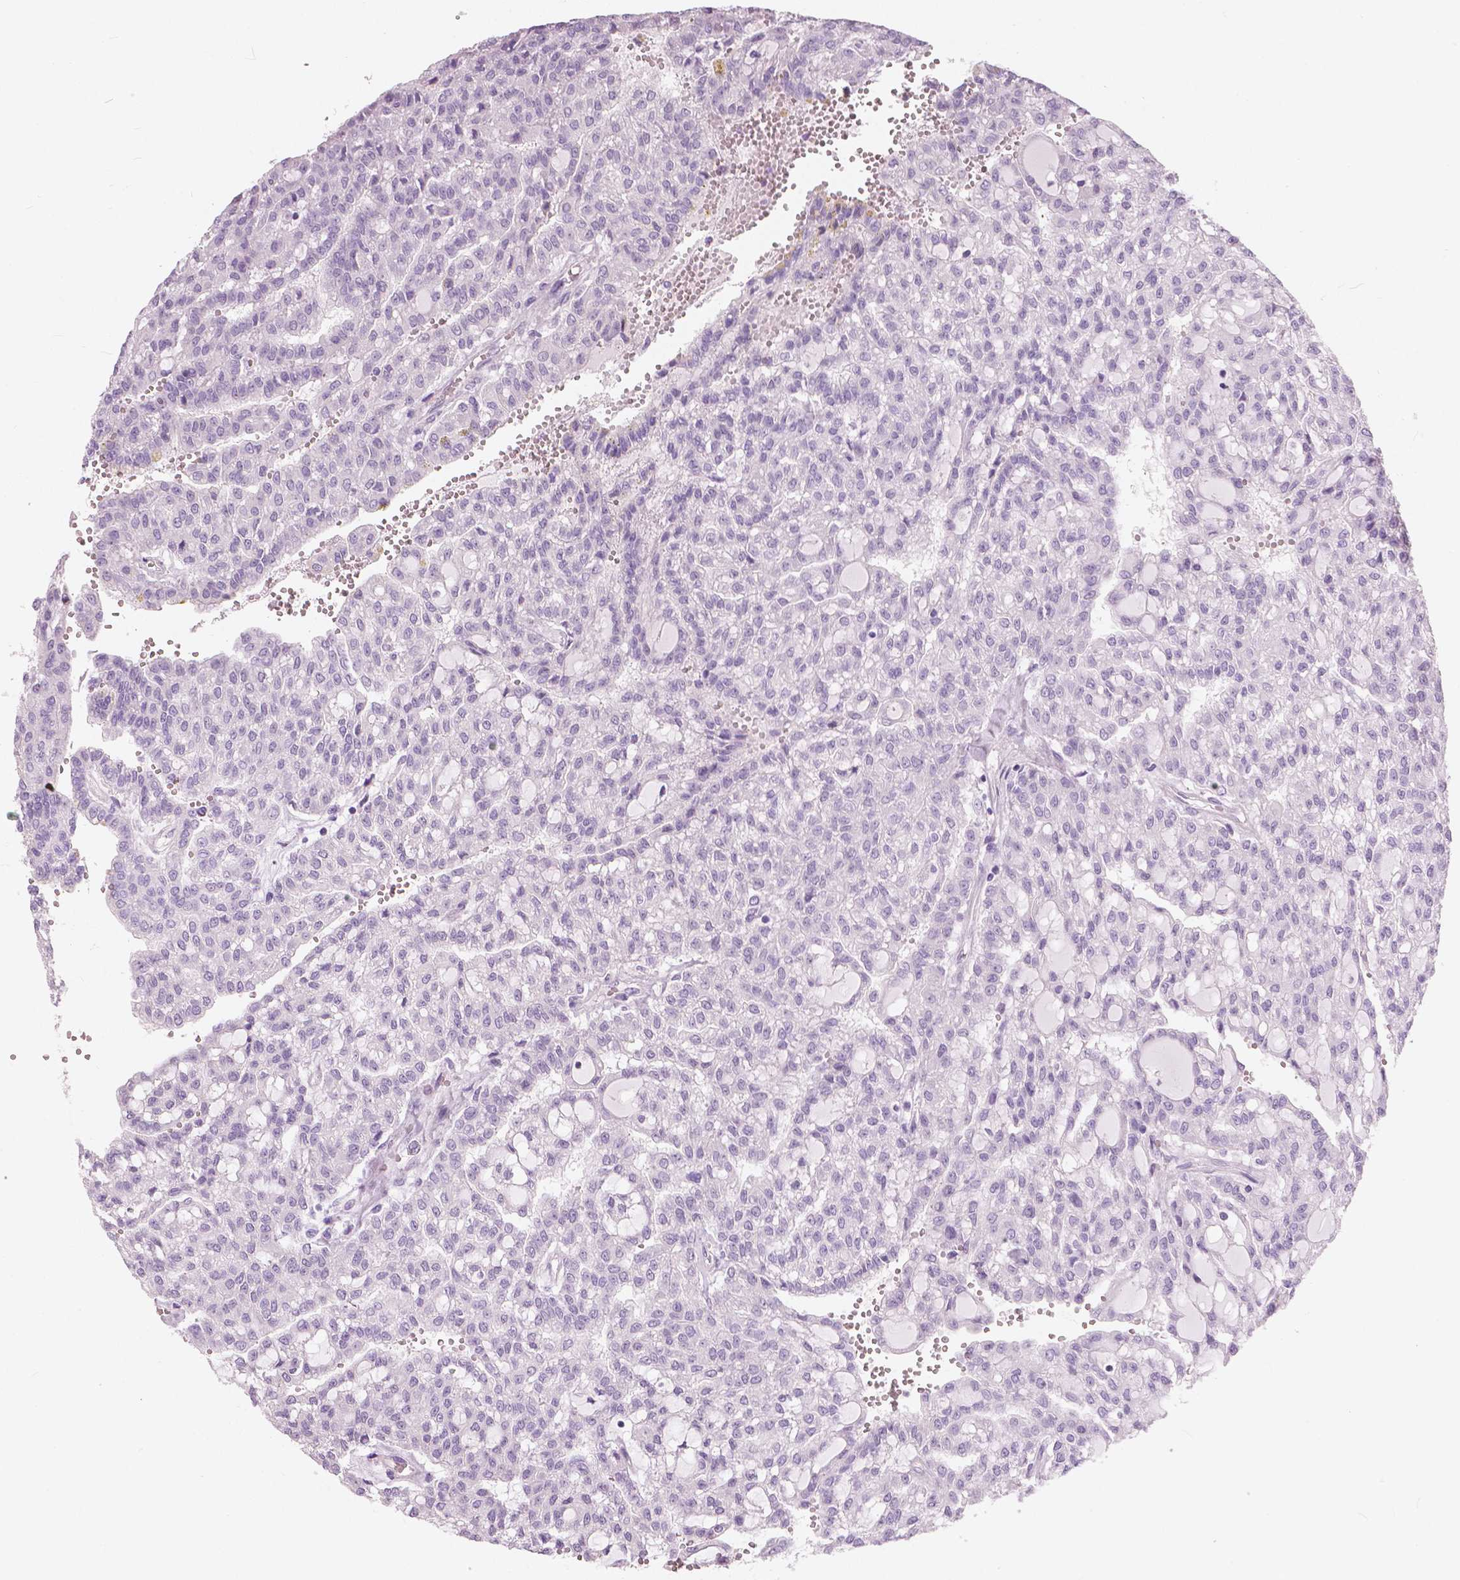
{"staining": {"intensity": "negative", "quantity": "none", "location": "none"}, "tissue": "renal cancer", "cell_type": "Tumor cells", "image_type": "cancer", "snomed": [{"axis": "morphology", "description": "Adenocarcinoma, NOS"}, {"axis": "topography", "description": "Kidney"}], "caption": "High magnification brightfield microscopy of adenocarcinoma (renal) stained with DAB (brown) and counterstained with hematoxylin (blue): tumor cells show no significant staining.", "gene": "A4GNT", "patient": {"sex": "male", "age": 63}}